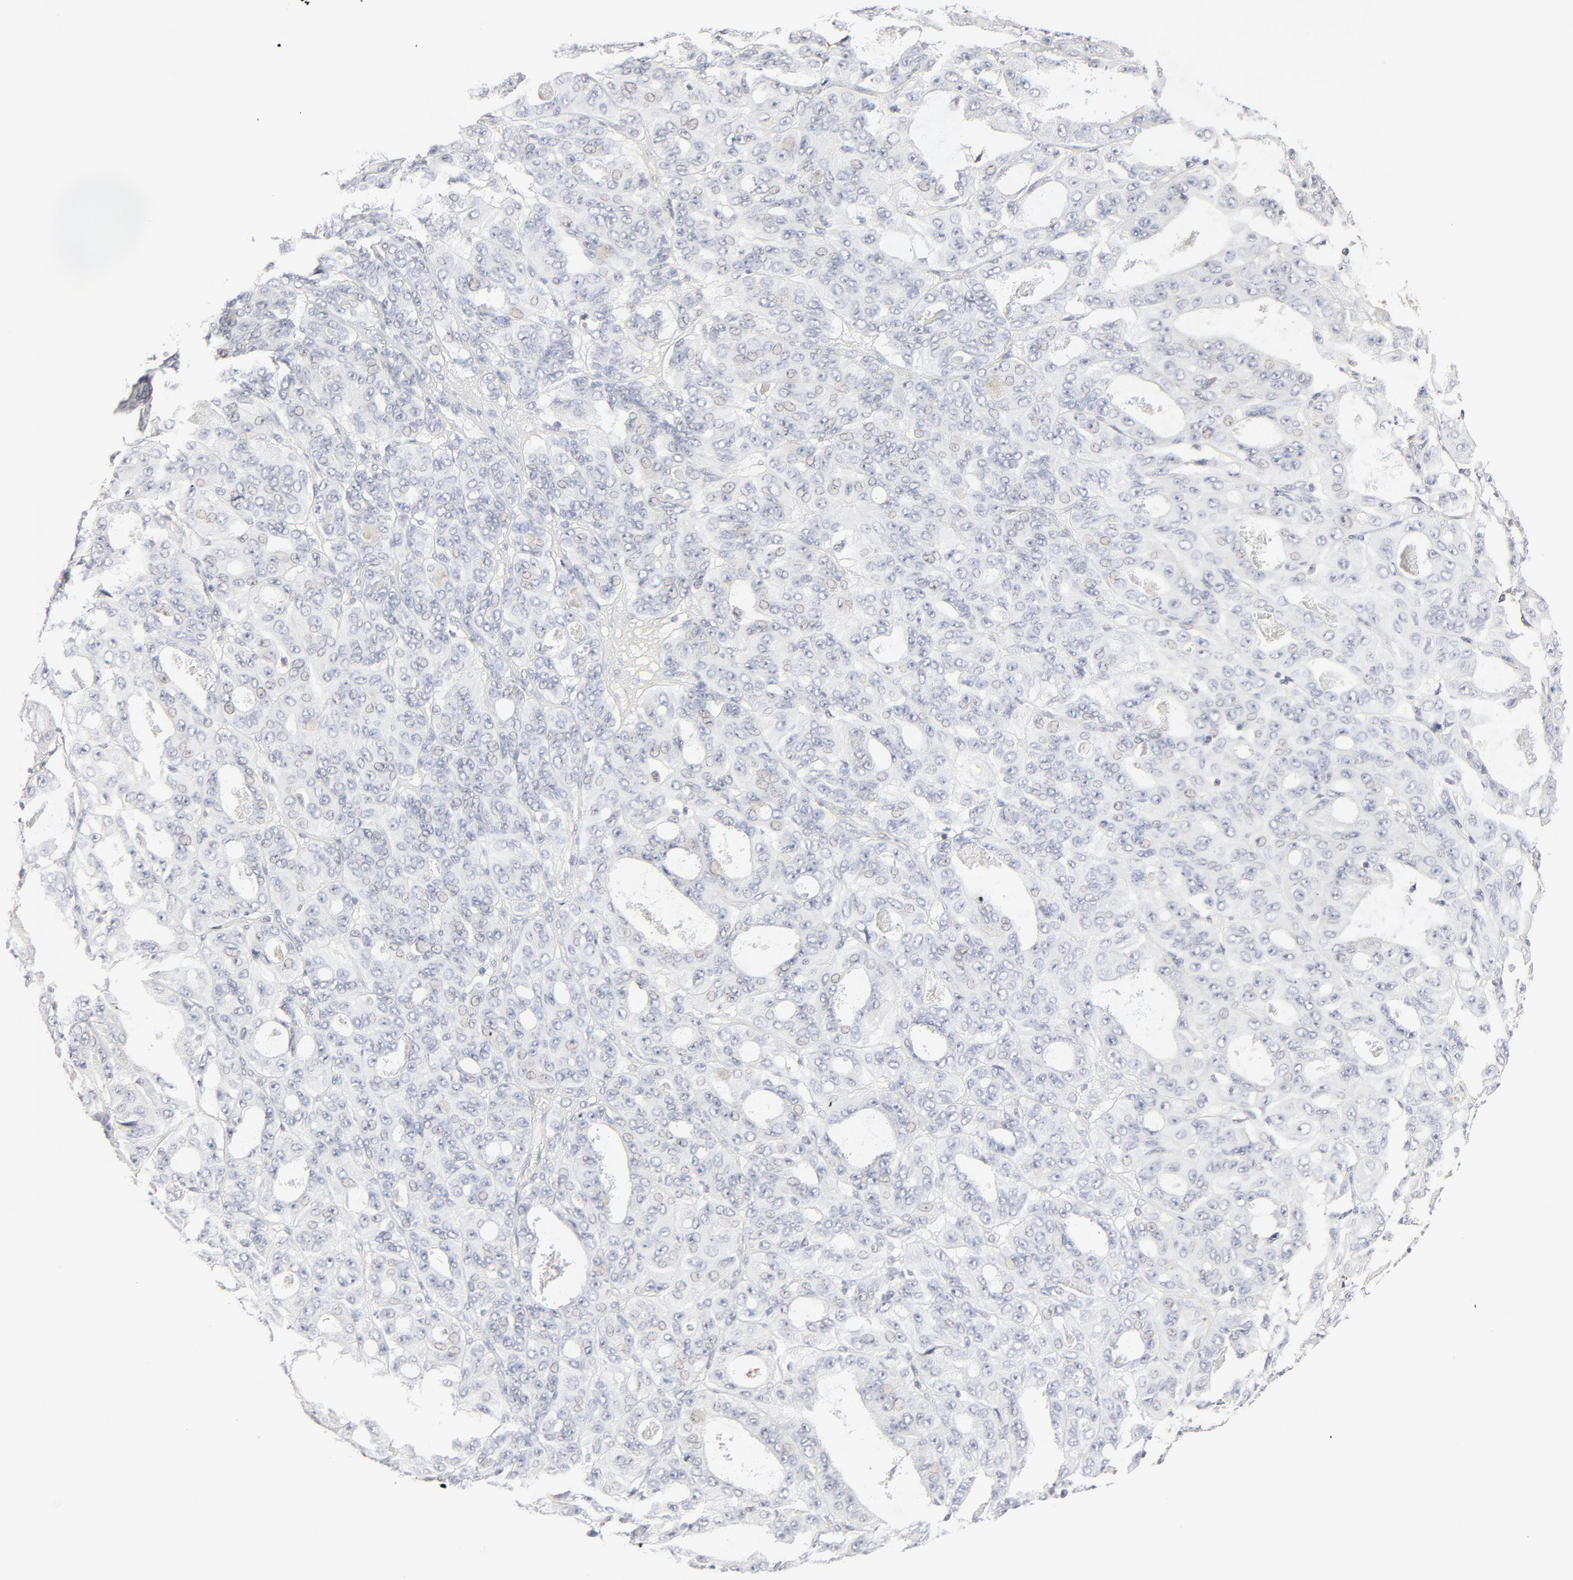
{"staining": {"intensity": "negative", "quantity": "none", "location": "none"}, "tissue": "ovarian cancer", "cell_type": "Tumor cells", "image_type": "cancer", "snomed": [{"axis": "morphology", "description": "Carcinoma, endometroid"}, {"axis": "topography", "description": "Ovary"}], "caption": "This photomicrograph is of ovarian cancer stained with IHC to label a protein in brown with the nuclei are counter-stained blue. There is no positivity in tumor cells.", "gene": "RAB5C", "patient": {"sex": "female", "age": 61}}